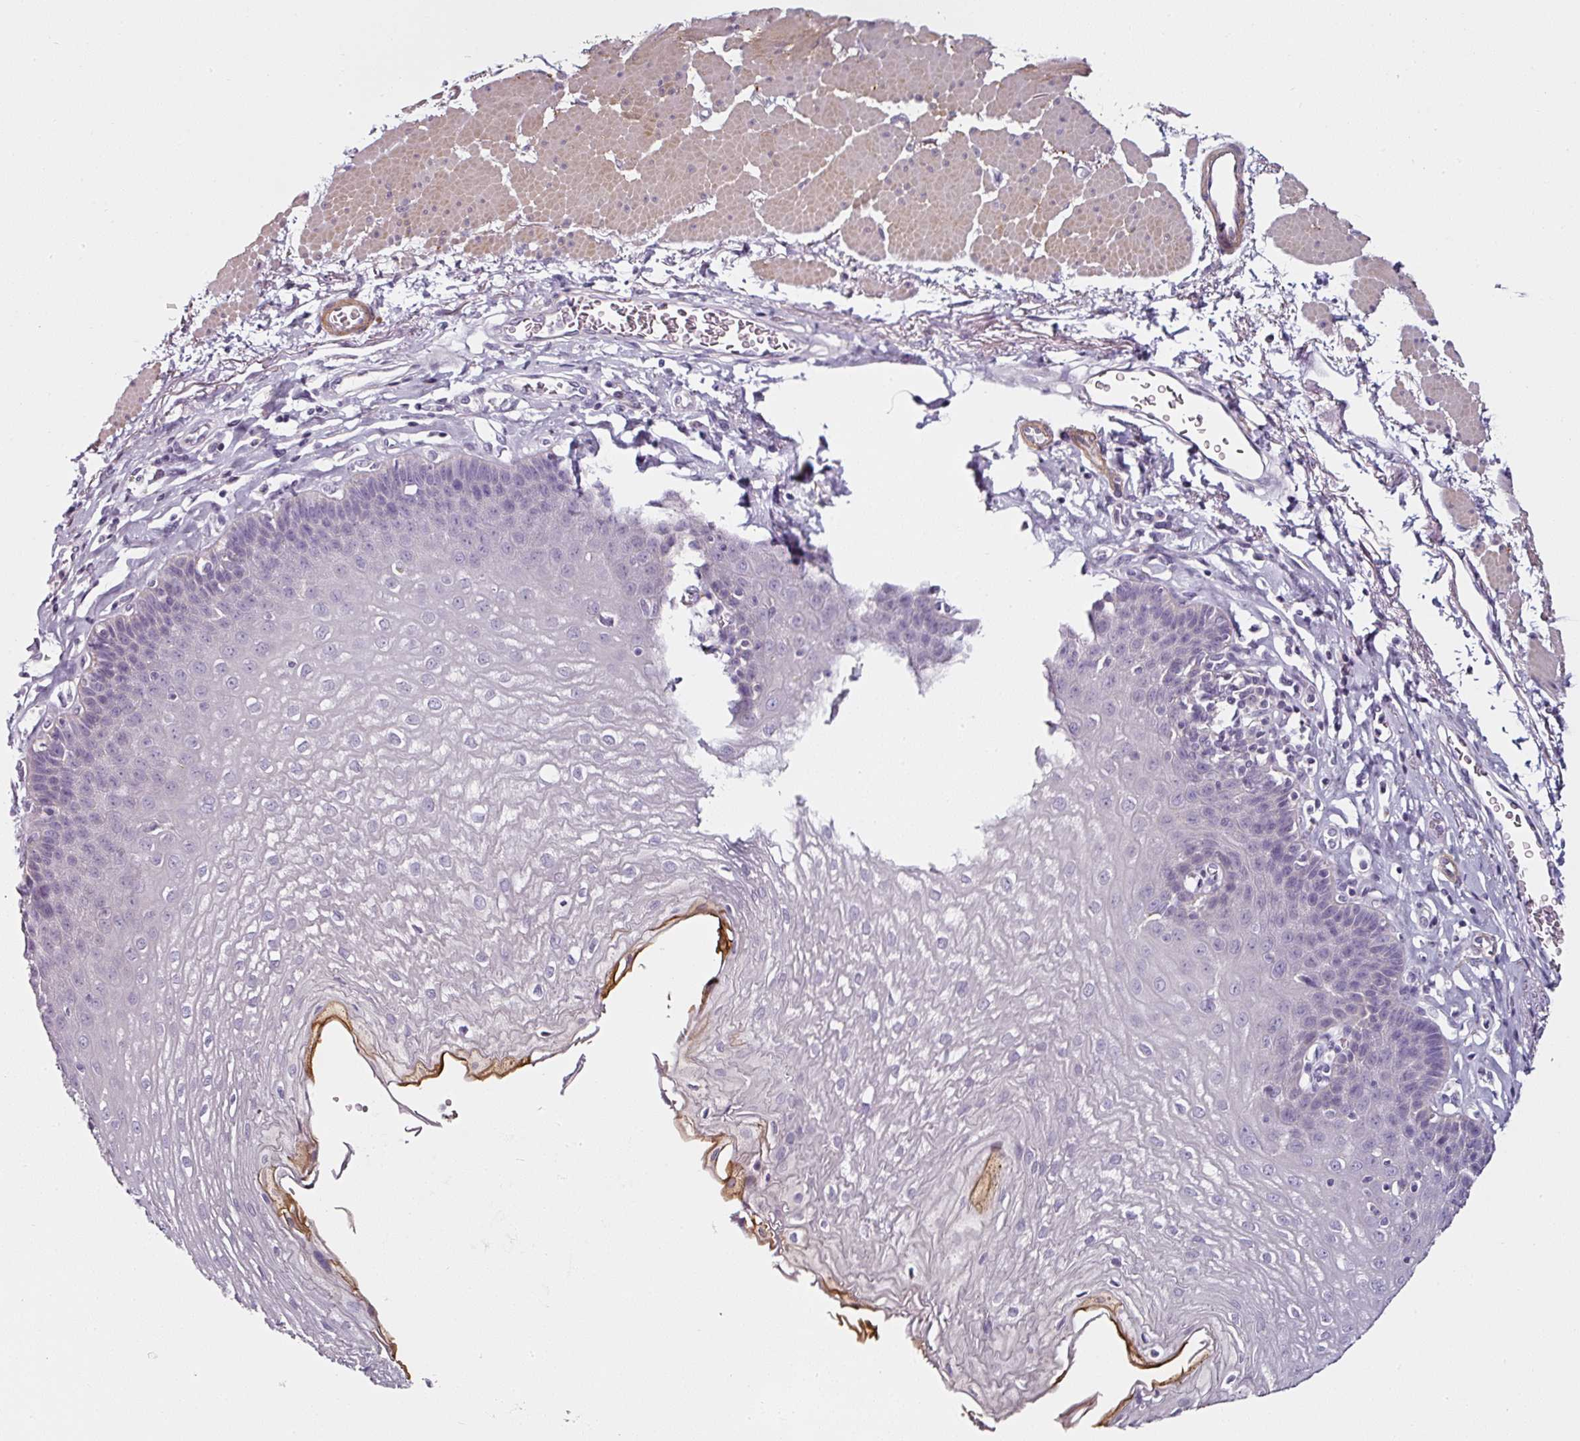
{"staining": {"intensity": "negative", "quantity": "none", "location": "none"}, "tissue": "esophagus", "cell_type": "Squamous epithelial cells", "image_type": "normal", "snomed": [{"axis": "morphology", "description": "Normal tissue, NOS"}, {"axis": "topography", "description": "Esophagus"}], "caption": "Immunohistochemistry histopathology image of unremarkable esophagus: esophagus stained with DAB (3,3'-diaminobenzidine) exhibits no significant protein staining in squamous epithelial cells.", "gene": "CAP2", "patient": {"sex": "female", "age": 81}}